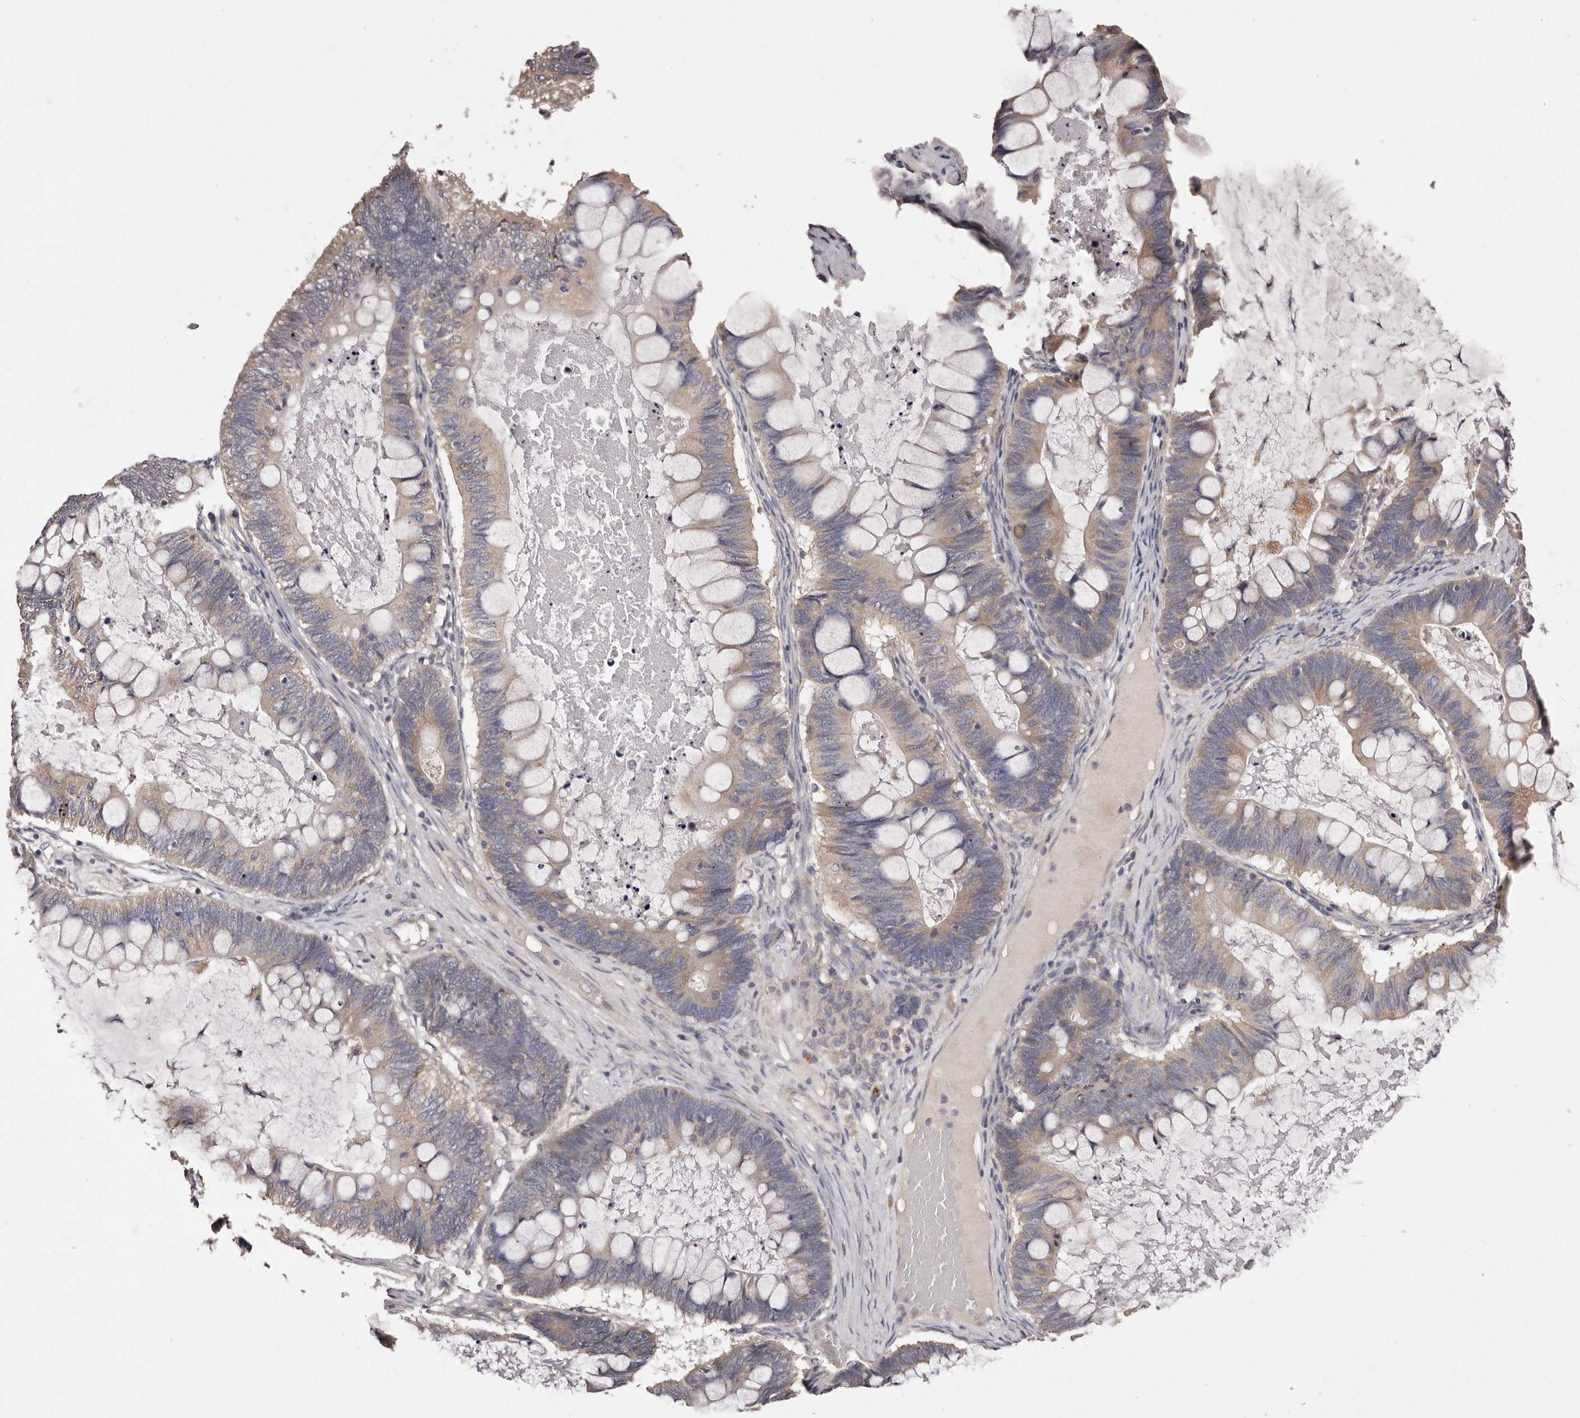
{"staining": {"intensity": "weak", "quantity": ">75%", "location": "cytoplasmic/membranous"}, "tissue": "ovarian cancer", "cell_type": "Tumor cells", "image_type": "cancer", "snomed": [{"axis": "morphology", "description": "Cystadenocarcinoma, mucinous, NOS"}, {"axis": "topography", "description": "Ovary"}], "caption": "A brown stain labels weak cytoplasmic/membranous positivity of a protein in human ovarian cancer tumor cells.", "gene": "ETNK1", "patient": {"sex": "female", "age": 61}}